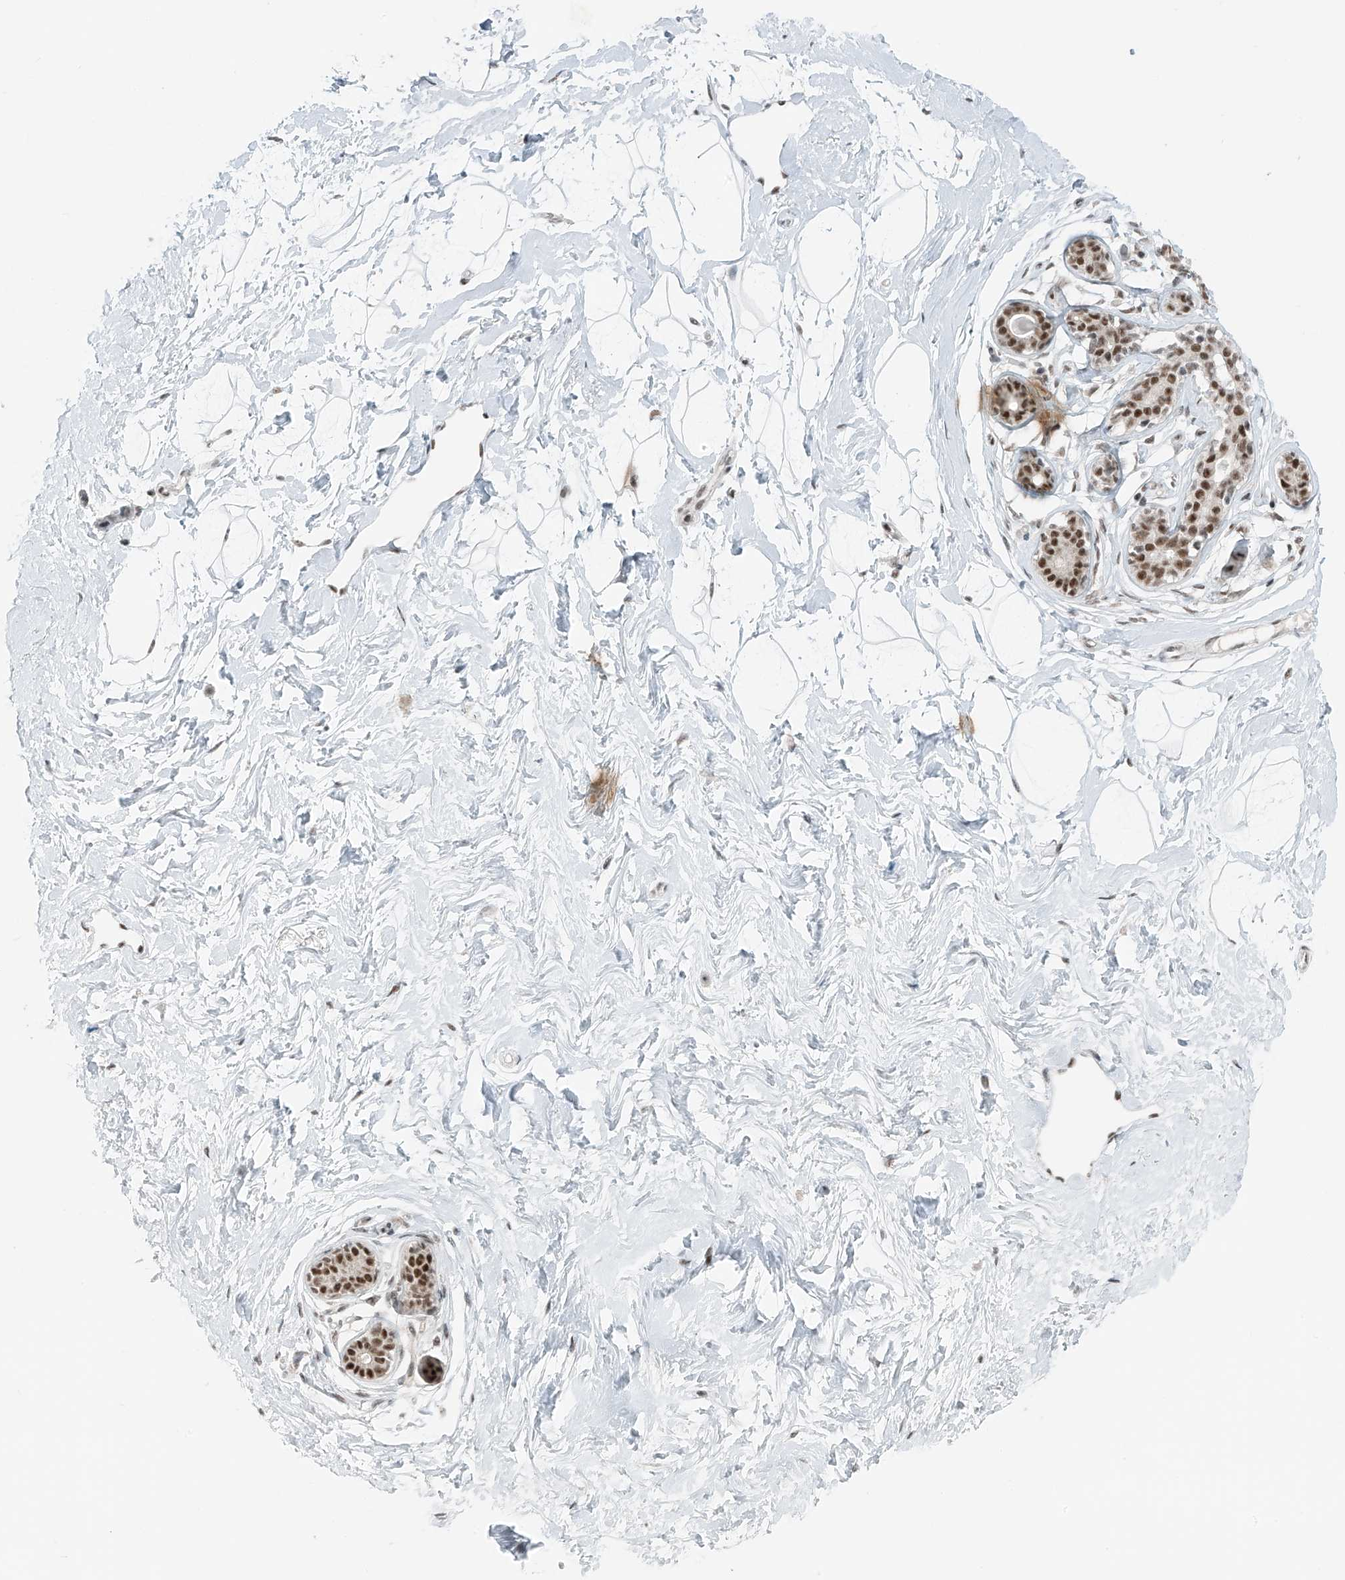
{"staining": {"intensity": "moderate", "quantity": ">75%", "location": "nuclear"}, "tissue": "breast", "cell_type": "Adipocytes", "image_type": "normal", "snomed": [{"axis": "morphology", "description": "Normal tissue, NOS"}, {"axis": "morphology", "description": "Adenoma, NOS"}, {"axis": "topography", "description": "Breast"}], "caption": "IHC image of unremarkable breast: breast stained using IHC reveals medium levels of moderate protein expression localized specifically in the nuclear of adipocytes, appearing as a nuclear brown color.", "gene": "WRNIP1", "patient": {"sex": "female", "age": 23}}